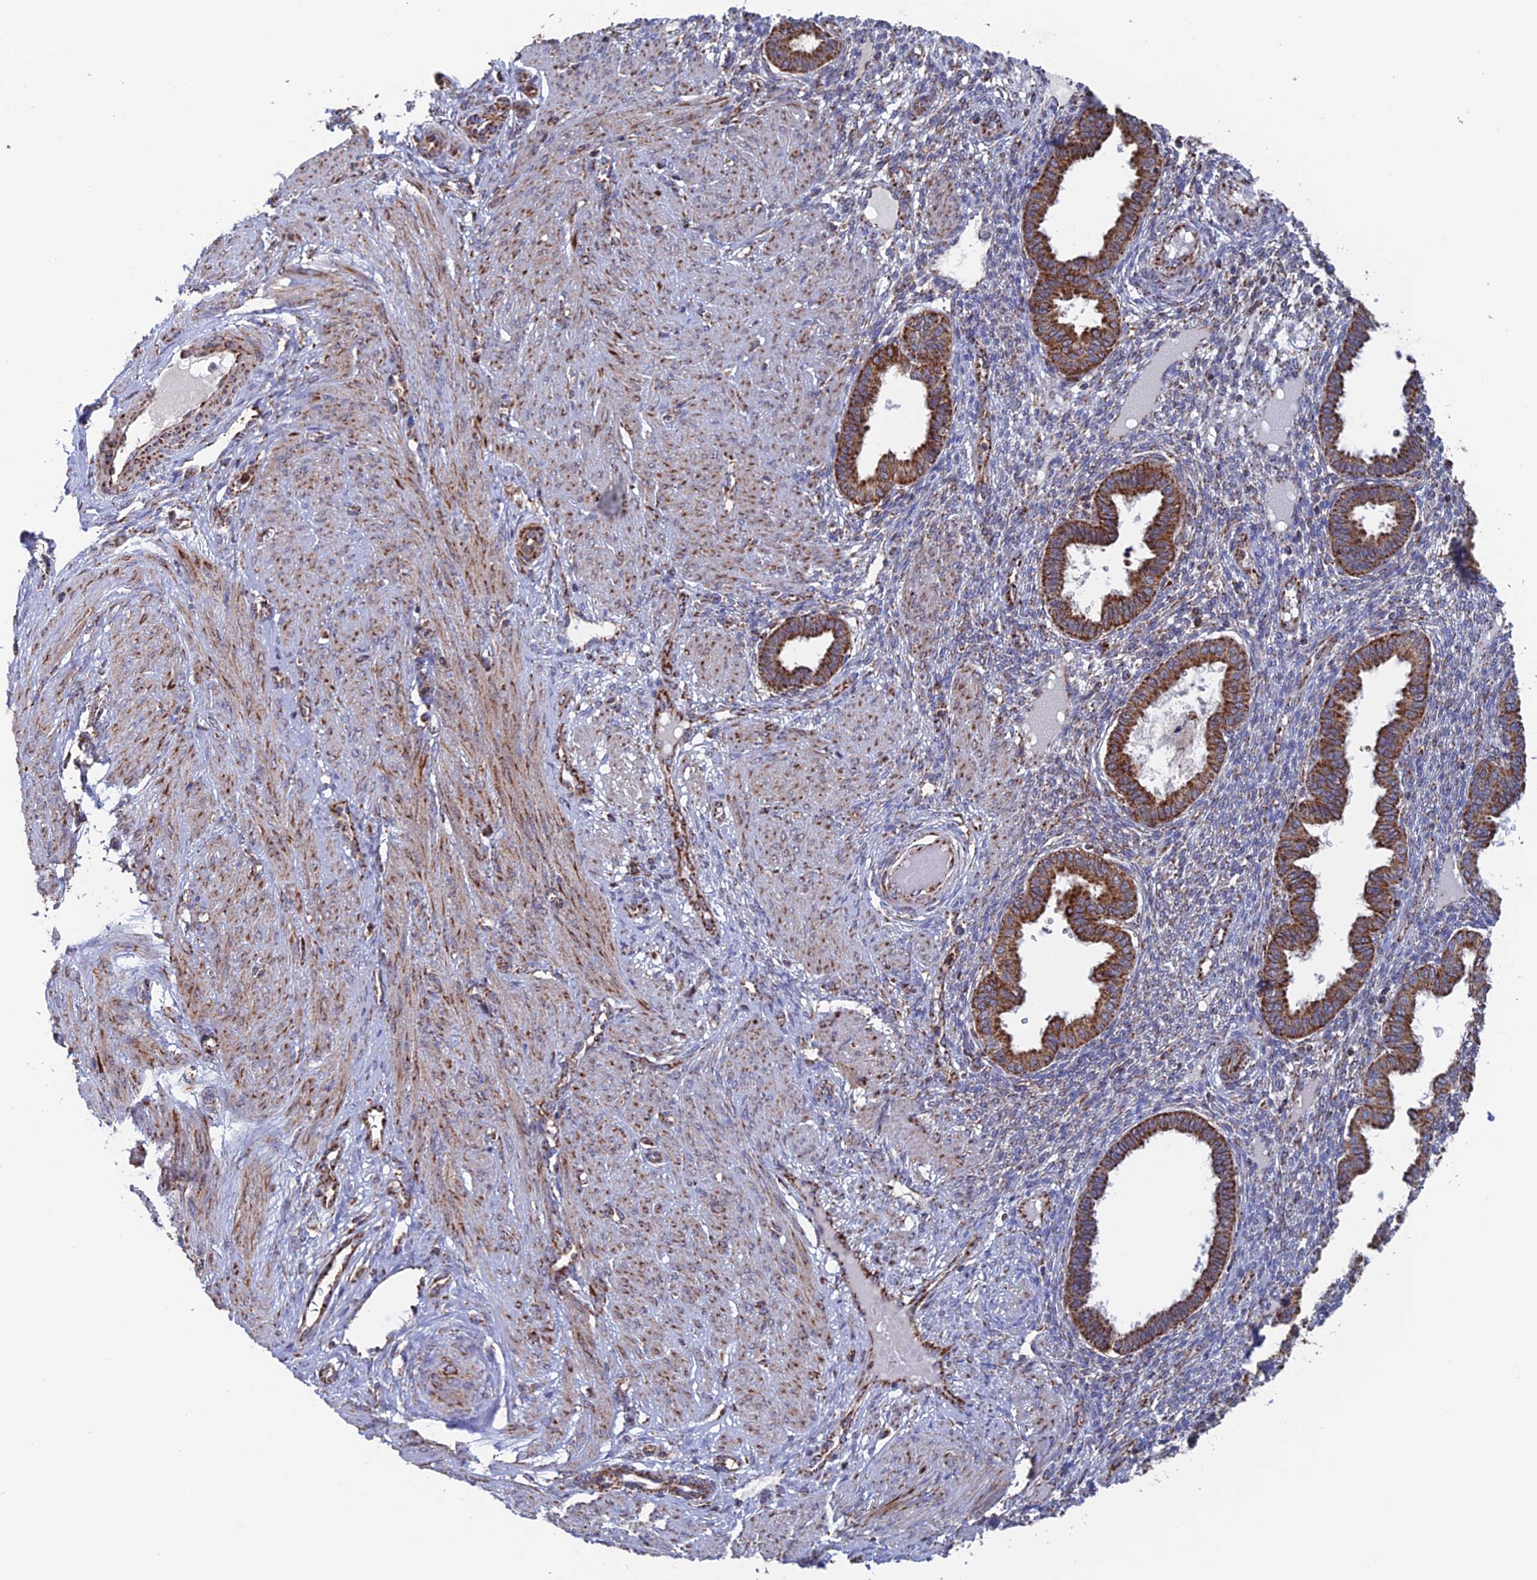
{"staining": {"intensity": "weak", "quantity": "<25%", "location": "cytoplasmic/membranous"}, "tissue": "endometrium", "cell_type": "Cells in endometrial stroma", "image_type": "normal", "snomed": [{"axis": "morphology", "description": "Normal tissue, NOS"}, {"axis": "topography", "description": "Endometrium"}], "caption": "Histopathology image shows no protein expression in cells in endometrial stroma of unremarkable endometrium.", "gene": "DTYMK", "patient": {"sex": "female", "age": 33}}